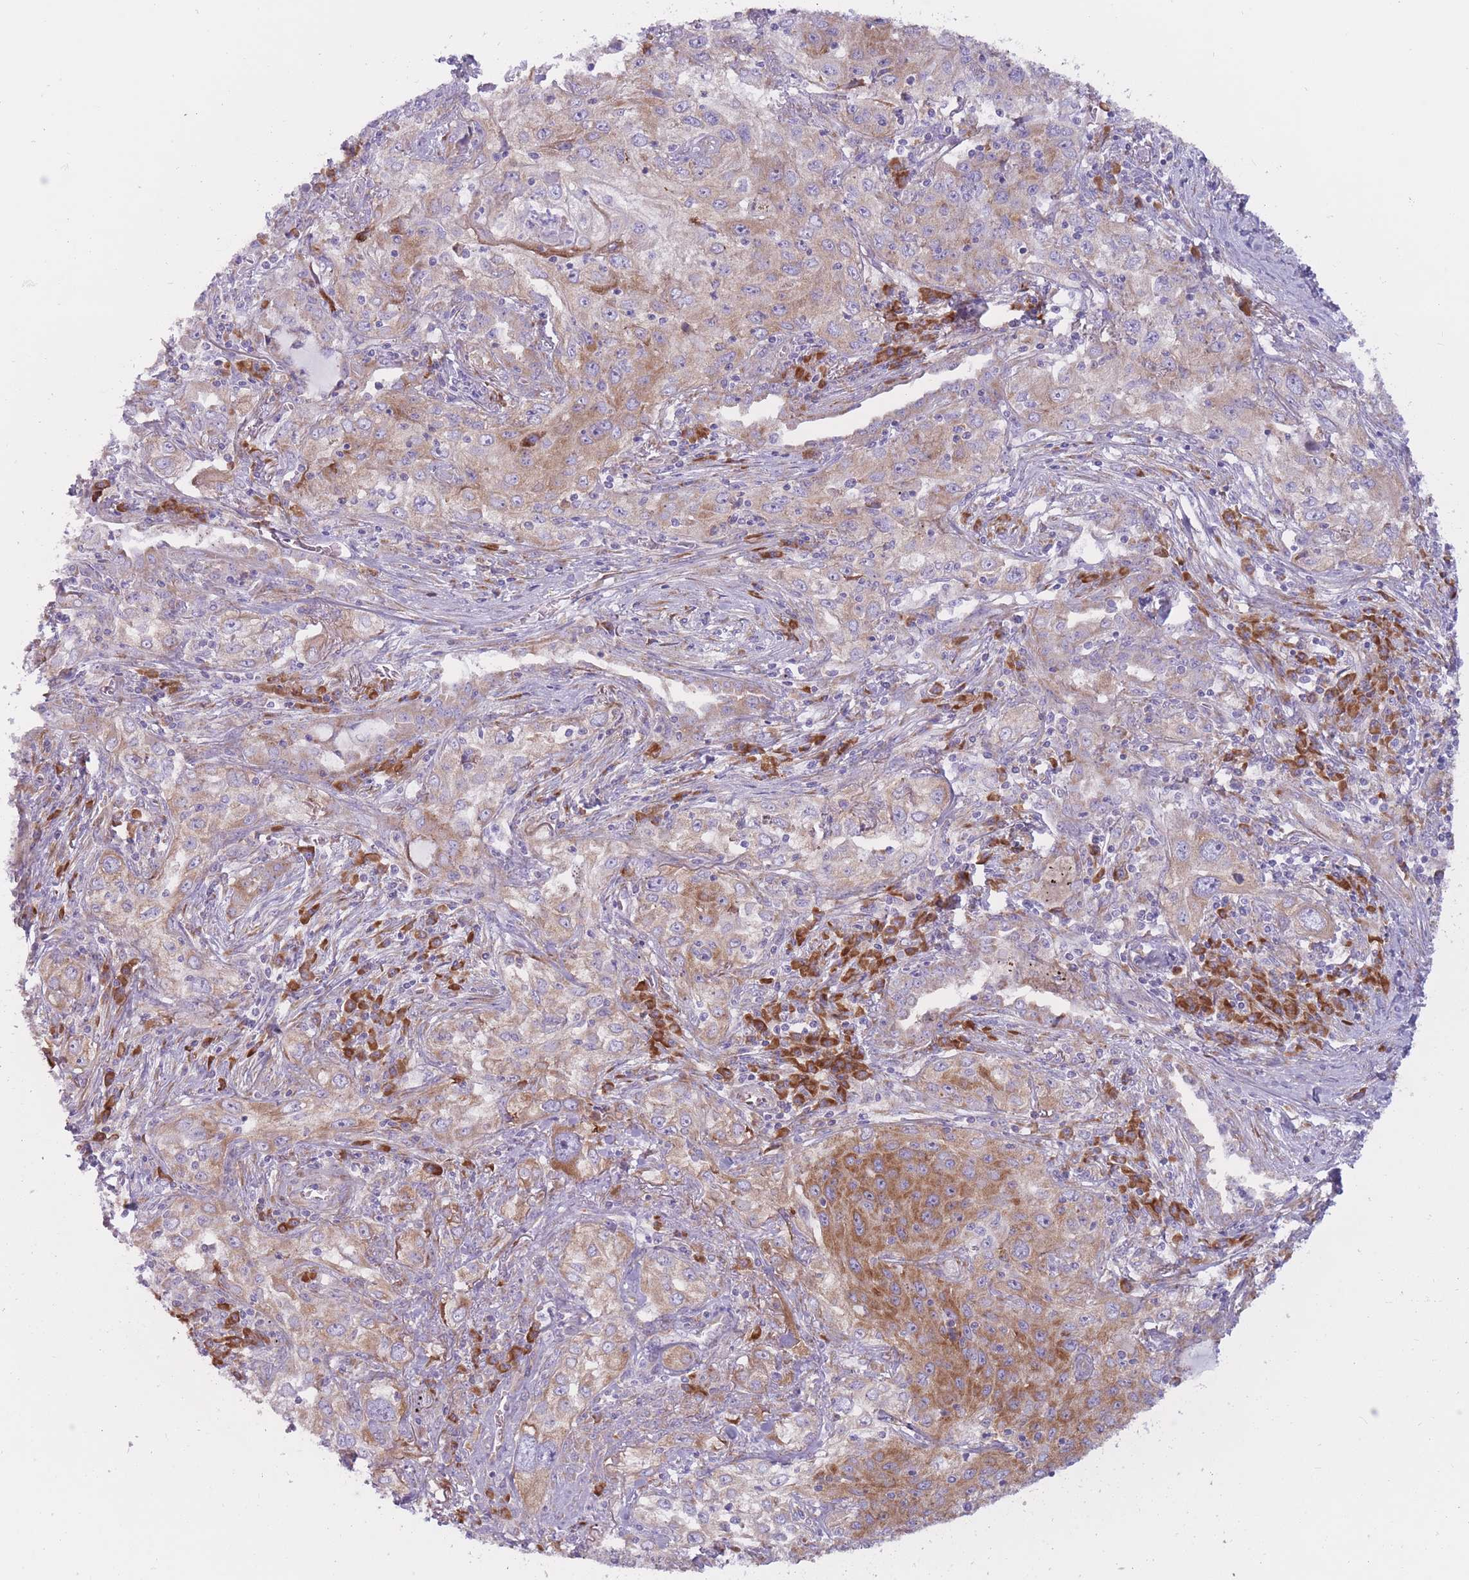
{"staining": {"intensity": "moderate", "quantity": "25%-75%", "location": "cytoplasmic/membranous"}, "tissue": "lung cancer", "cell_type": "Tumor cells", "image_type": "cancer", "snomed": [{"axis": "morphology", "description": "Squamous cell carcinoma, NOS"}, {"axis": "topography", "description": "Lung"}], "caption": "A photomicrograph of lung squamous cell carcinoma stained for a protein reveals moderate cytoplasmic/membranous brown staining in tumor cells.", "gene": "RPL18", "patient": {"sex": "female", "age": 69}}